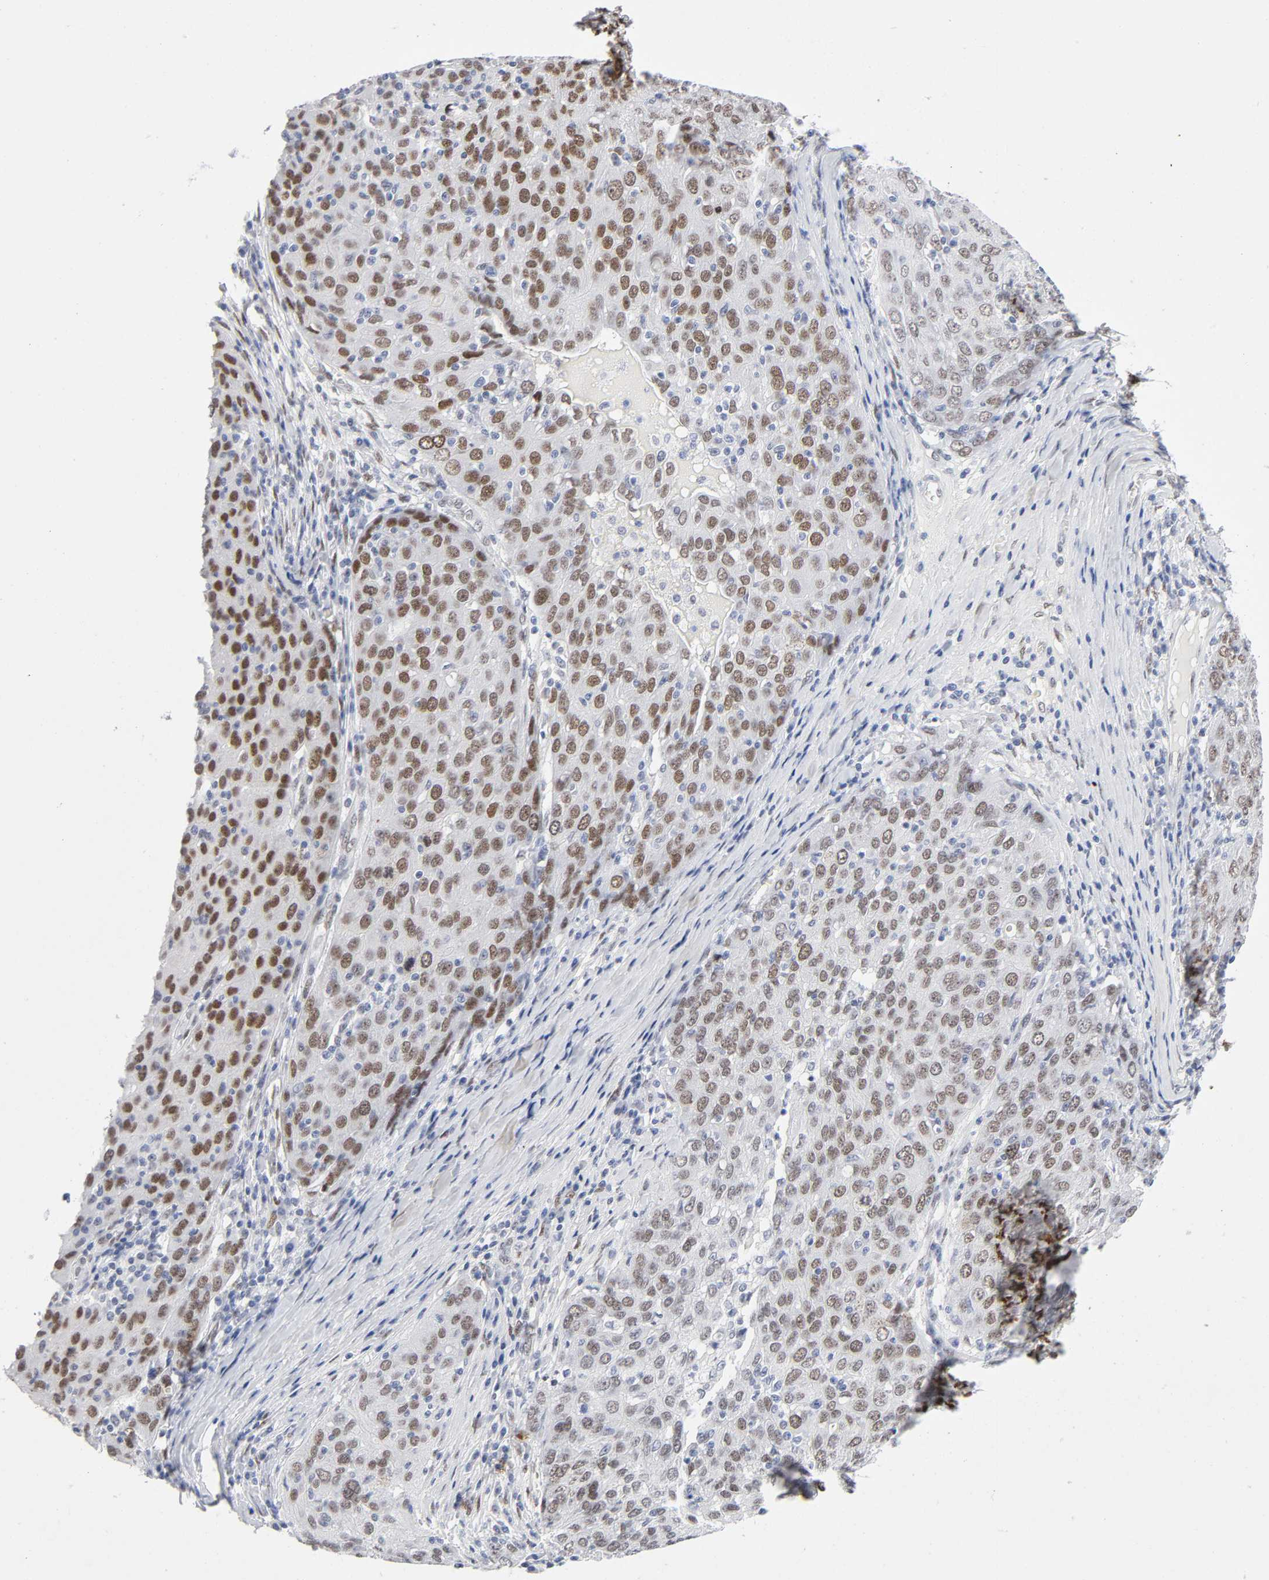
{"staining": {"intensity": "moderate", "quantity": ">75%", "location": "nuclear"}, "tissue": "ovarian cancer", "cell_type": "Tumor cells", "image_type": "cancer", "snomed": [{"axis": "morphology", "description": "Carcinoma, endometroid"}, {"axis": "topography", "description": "Ovary"}], "caption": "Brown immunohistochemical staining in human ovarian endometroid carcinoma shows moderate nuclear expression in approximately >75% of tumor cells.", "gene": "NFIC", "patient": {"sex": "female", "age": 50}}